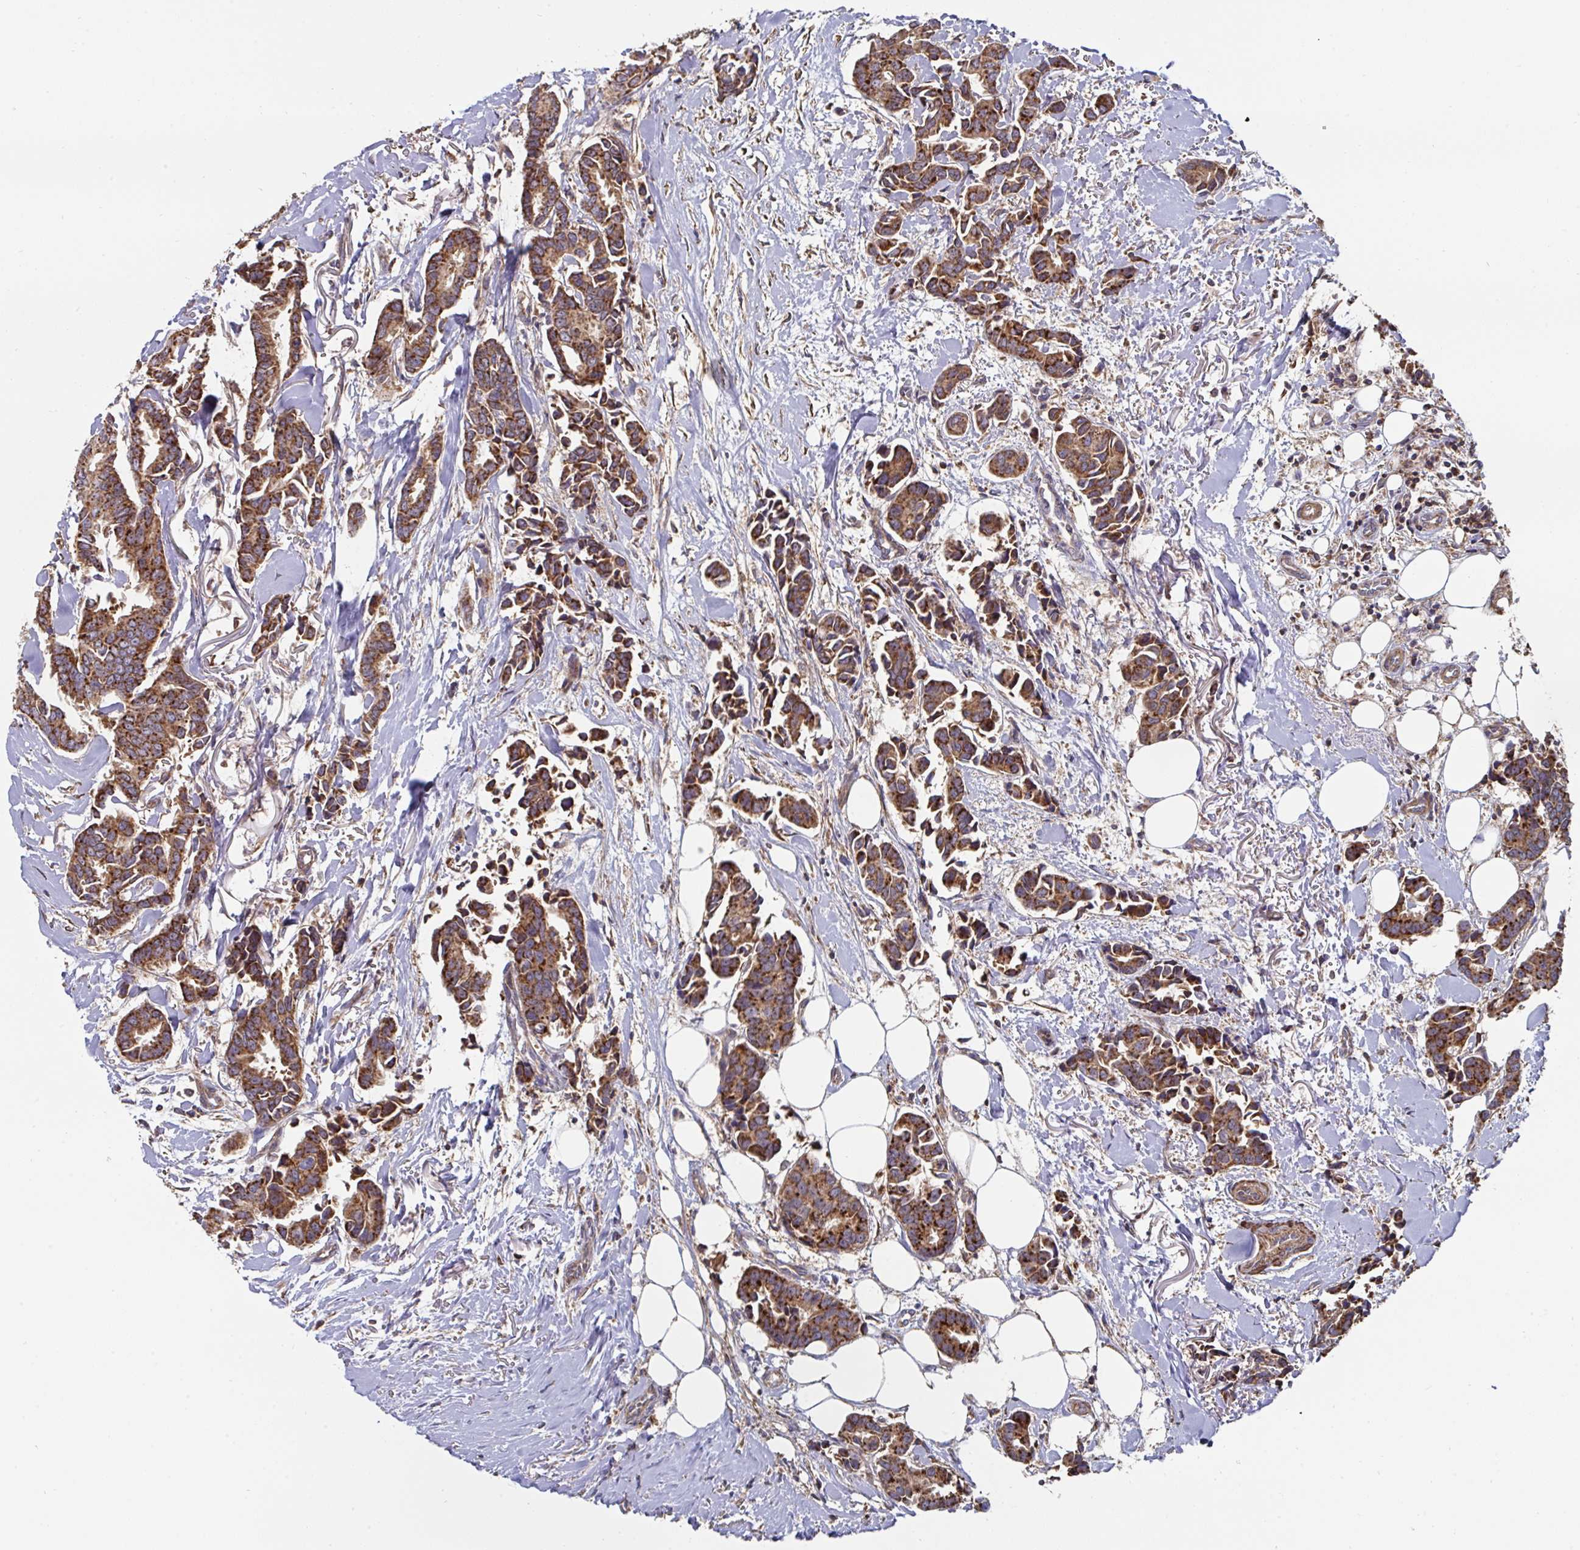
{"staining": {"intensity": "strong", "quantity": ">75%", "location": "cytoplasmic/membranous"}, "tissue": "breast cancer", "cell_type": "Tumor cells", "image_type": "cancer", "snomed": [{"axis": "morphology", "description": "Duct carcinoma"}, {"axis": "topography", "description": "Breast"}], "caption": "Human breast cancer stained with a brown dye exhibits strong cytoplasmic/membranous positive staining in about >75% of tumor cells.", "gene": "DZANK1", "patient": {"sex": "female", "age": 73}}